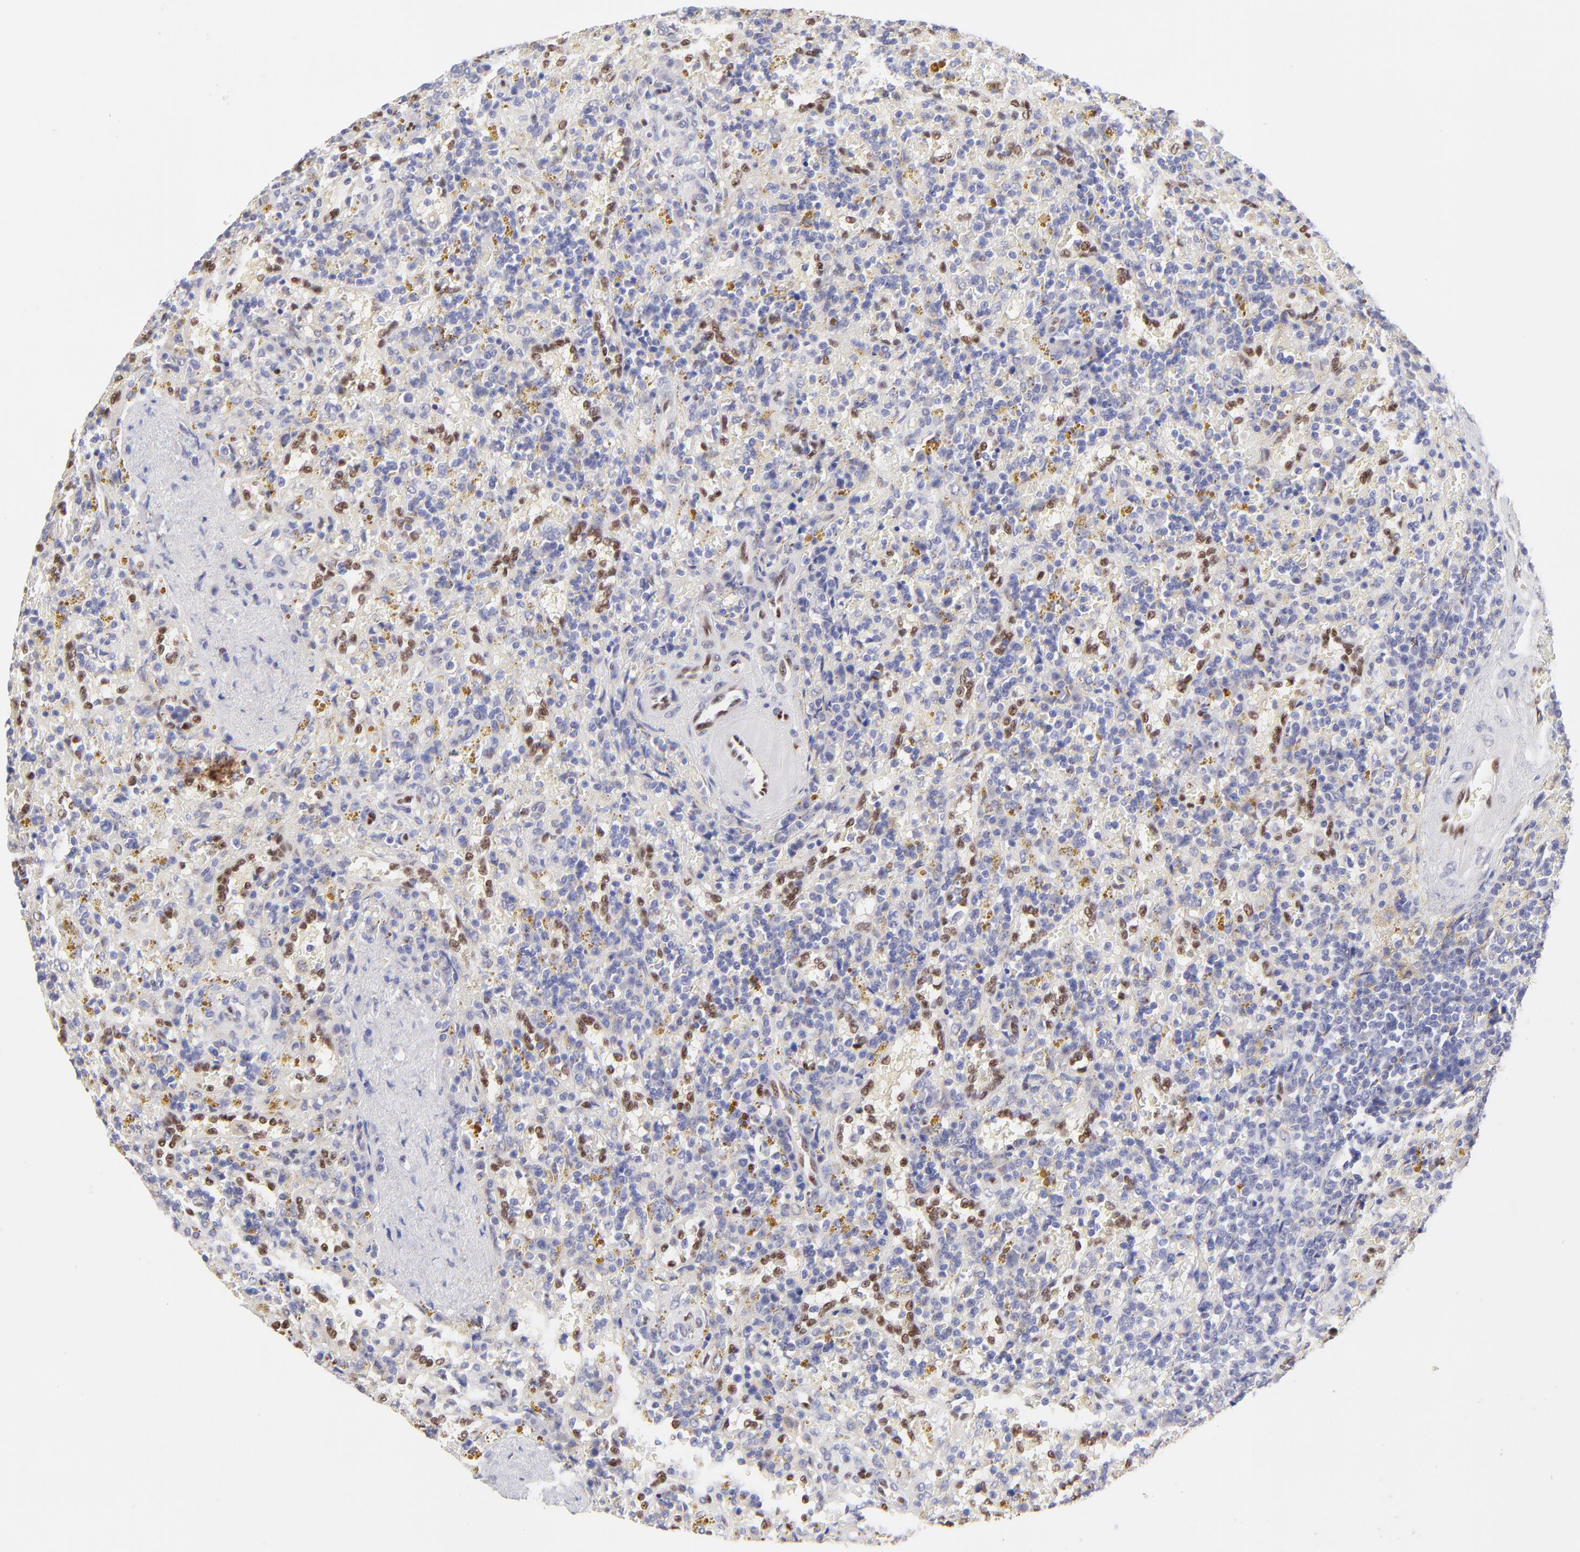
{"staining": {"intensity": "negative", "quantity": "none", "location": "none"}, "tissue": "lymphoma", "cell_type": "Tumor cells", "image_type": "cancer", "snomed": [{"axis": "morphology", "description": "Malignant lymphoma, non-Hodgkin's type, Low grade"}, {"axis": "topography", "description": "Spleen"}], "caption": "High magnification brightfield microscopy of lymphoma stained with DAB (3,3'-diaminobenzidine) (brown) and counterstained with hematoxylin (blue): tumor cells show no significant positivity.", "gene": "KLF4", "patient": {"sex": "female", "age": 65}}